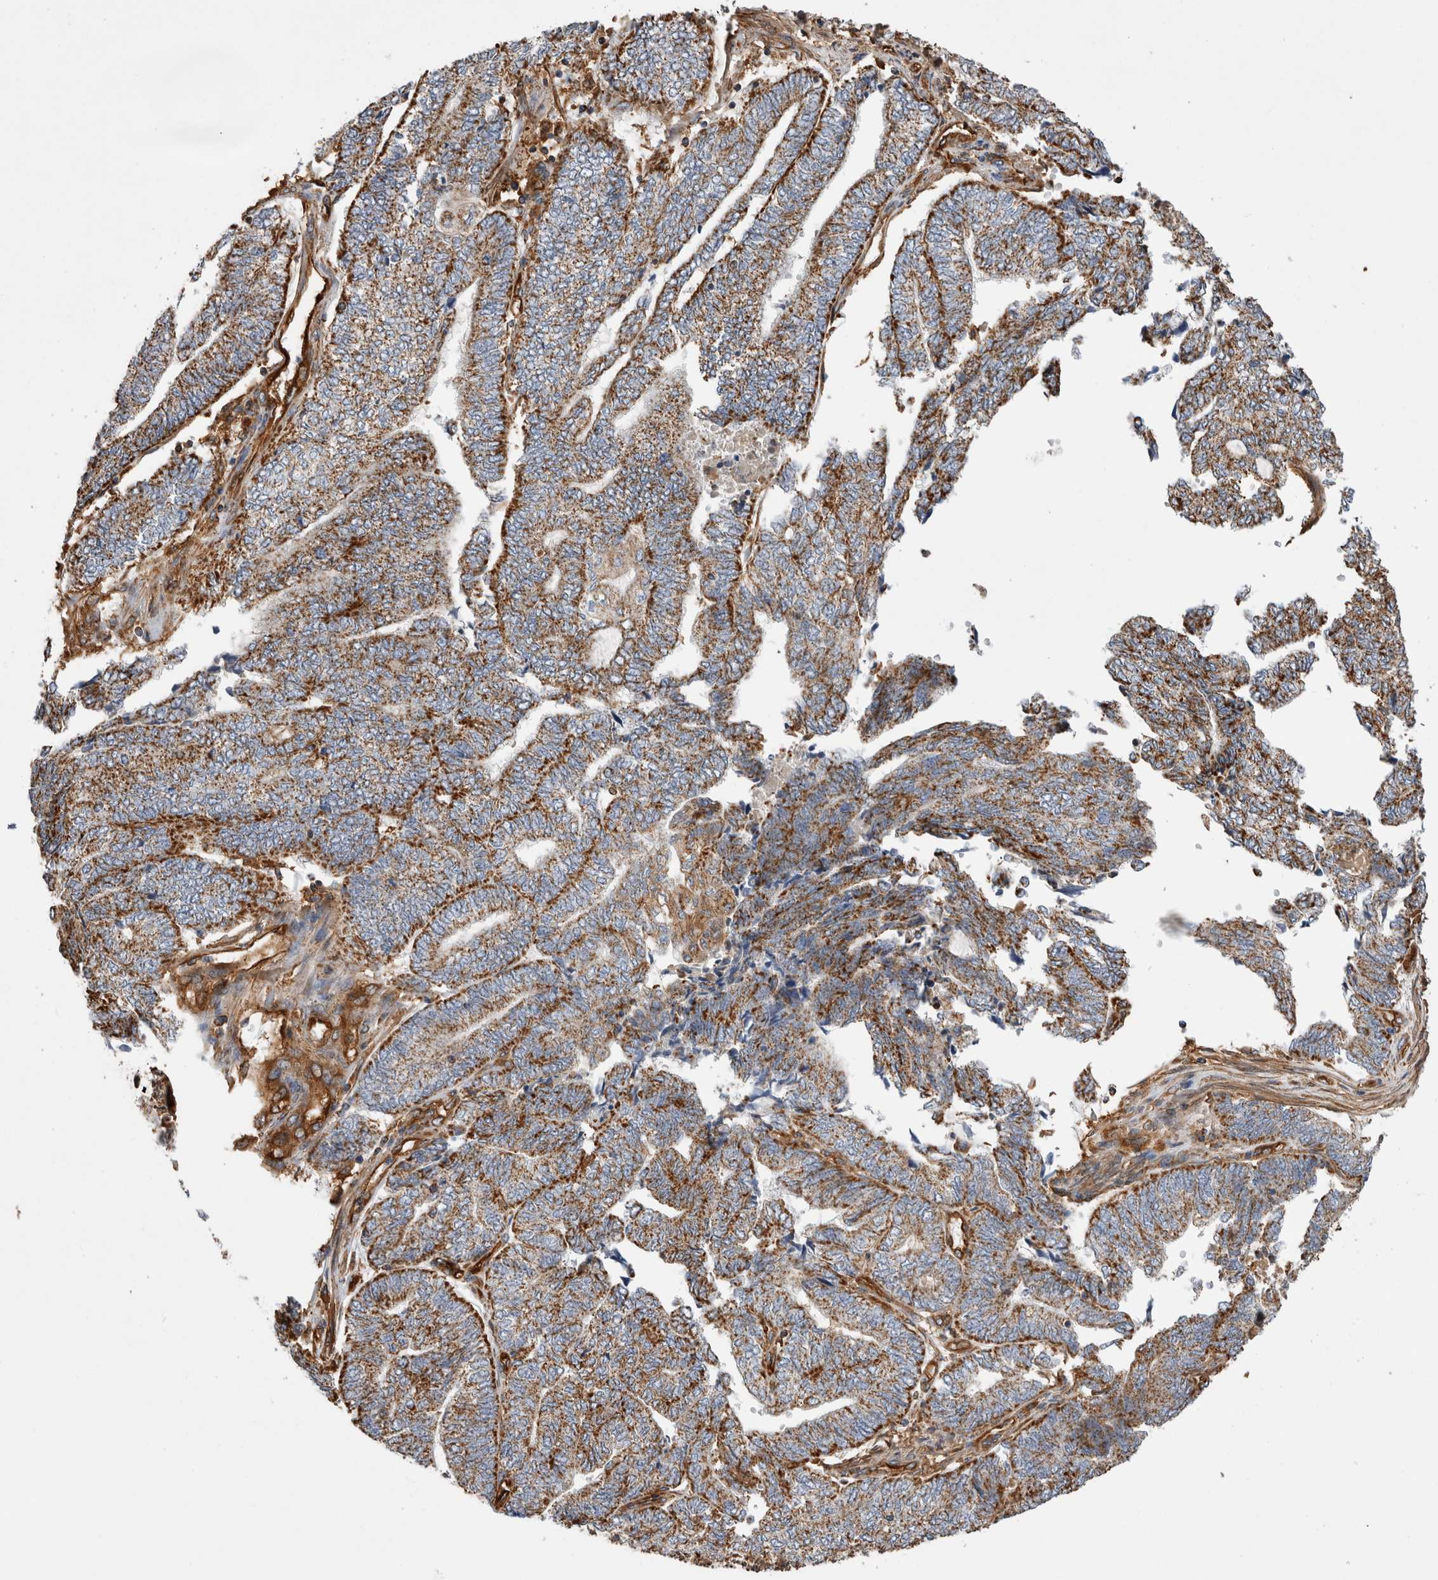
{"staining": {"intensity": "moderate", "quantity": ">75%", "location": "cytoplasmic/membranous"}, "tissue": "endometrial cancer", "cell_type": "Tumor cells", "image_type": "cancer", "snomed": [{"axis": "morphology", "description": "Adenocarcinoma, NOS"}, {"axis": "topography", "description": "Uterus"}, {"axis": "topography", "description": "Endometrium"}], "caption": "There is medium levels of moderate cytoplasmic/membranous staining in tumor cells of endometrial cancer, as demonstrated by immunohistochemical staining (brown color).", "gene": "ZNF397", "patient": {"sex": "female", "age": 70}}